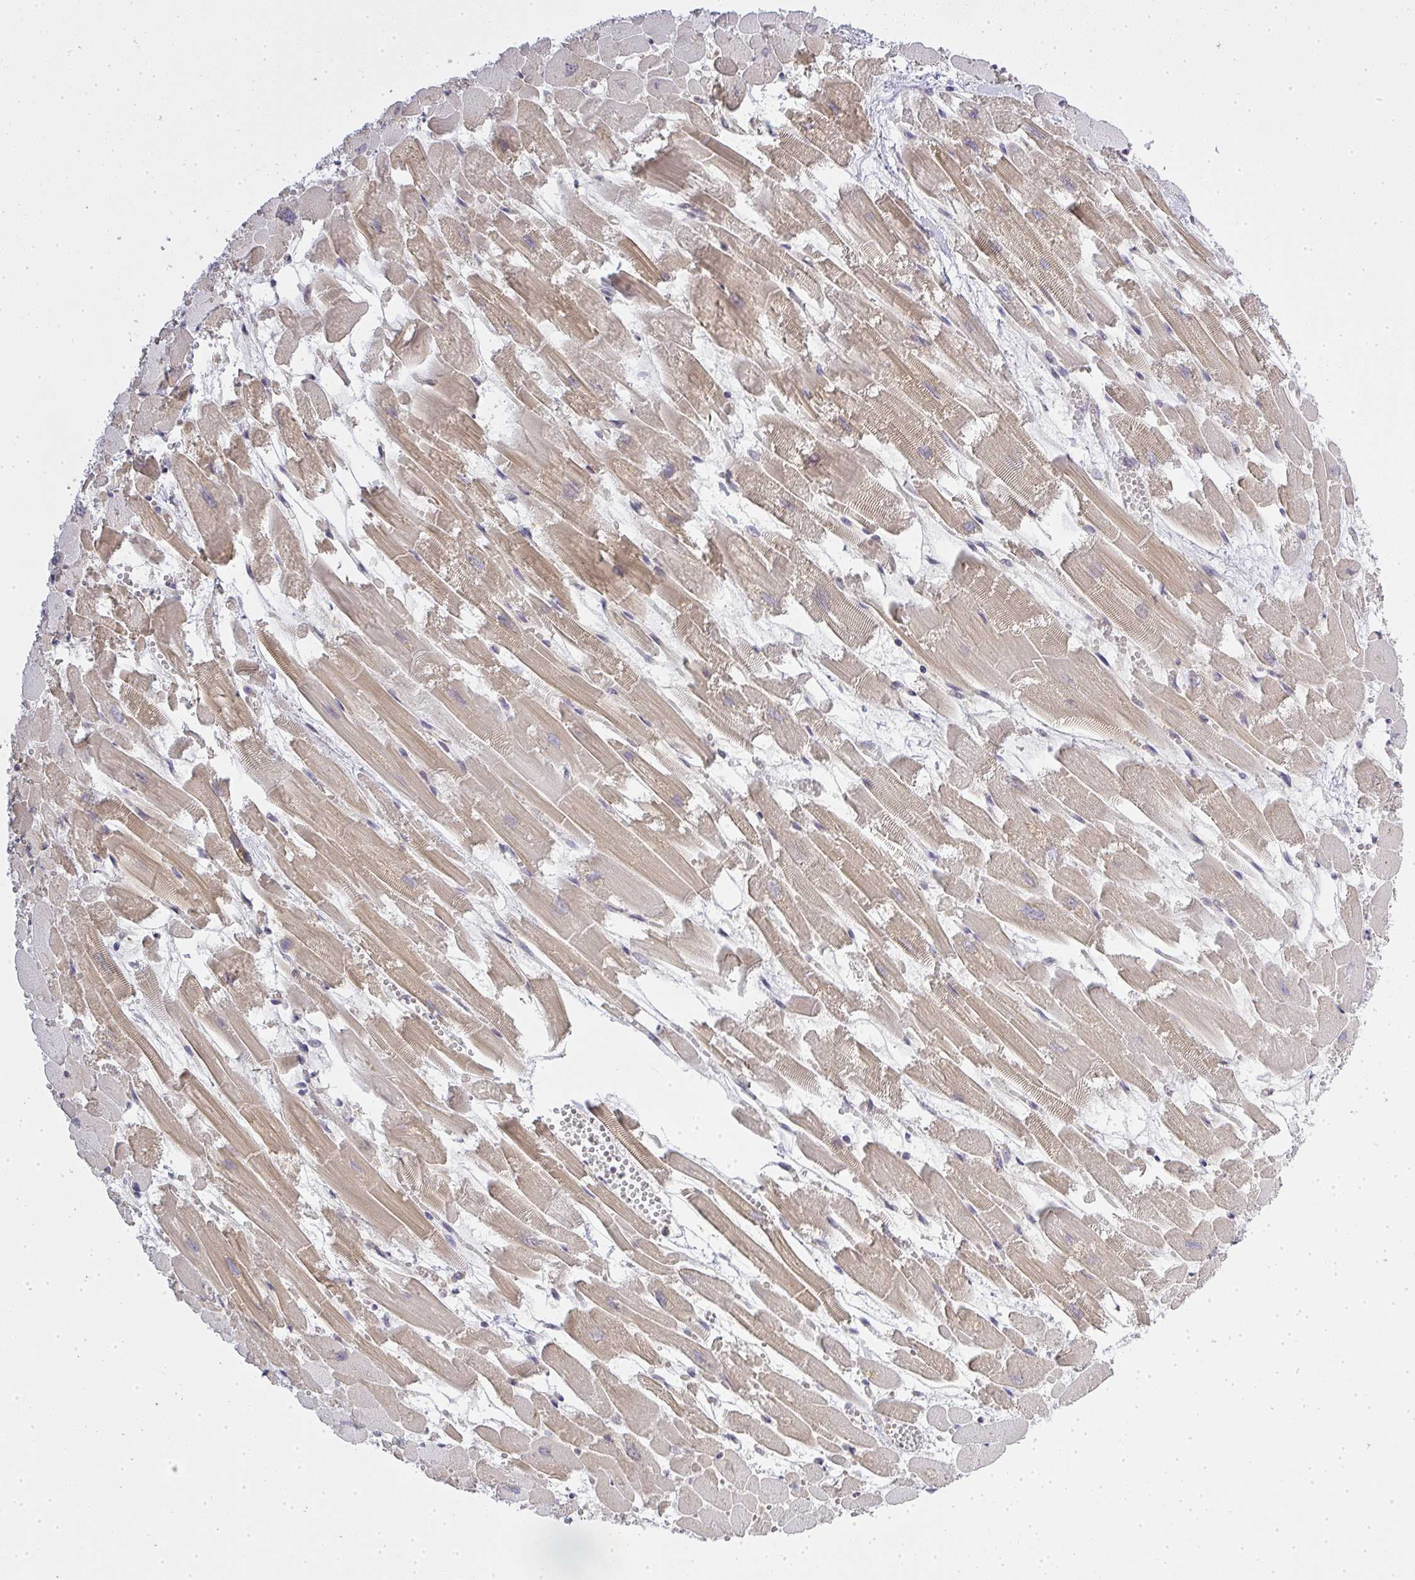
{"staining": {"intensity": "moderate", "quantity": ">75%", "location": "cytoplasmic/membranous"}, "tissue": "heart muscle", "cell_type": "Cardiomyocytes", "image_type": "normal", "snomed": [{"axis": "morphology", "description": "Normal tissue, NOS"}, {"axis": "topography", "description": "Heart"}], "caption": "A brown stain shows moderate cytoplasmic/membranous staining of a protein in cardiomyocytes of unremarkable human heart muscle. Using DAB (brown) and hematoxylin (blue) stains, captured at high magnification using brightfield microscopy.", "gene": "GSDMB", "patient": {"sex": "female", "age": 52}}